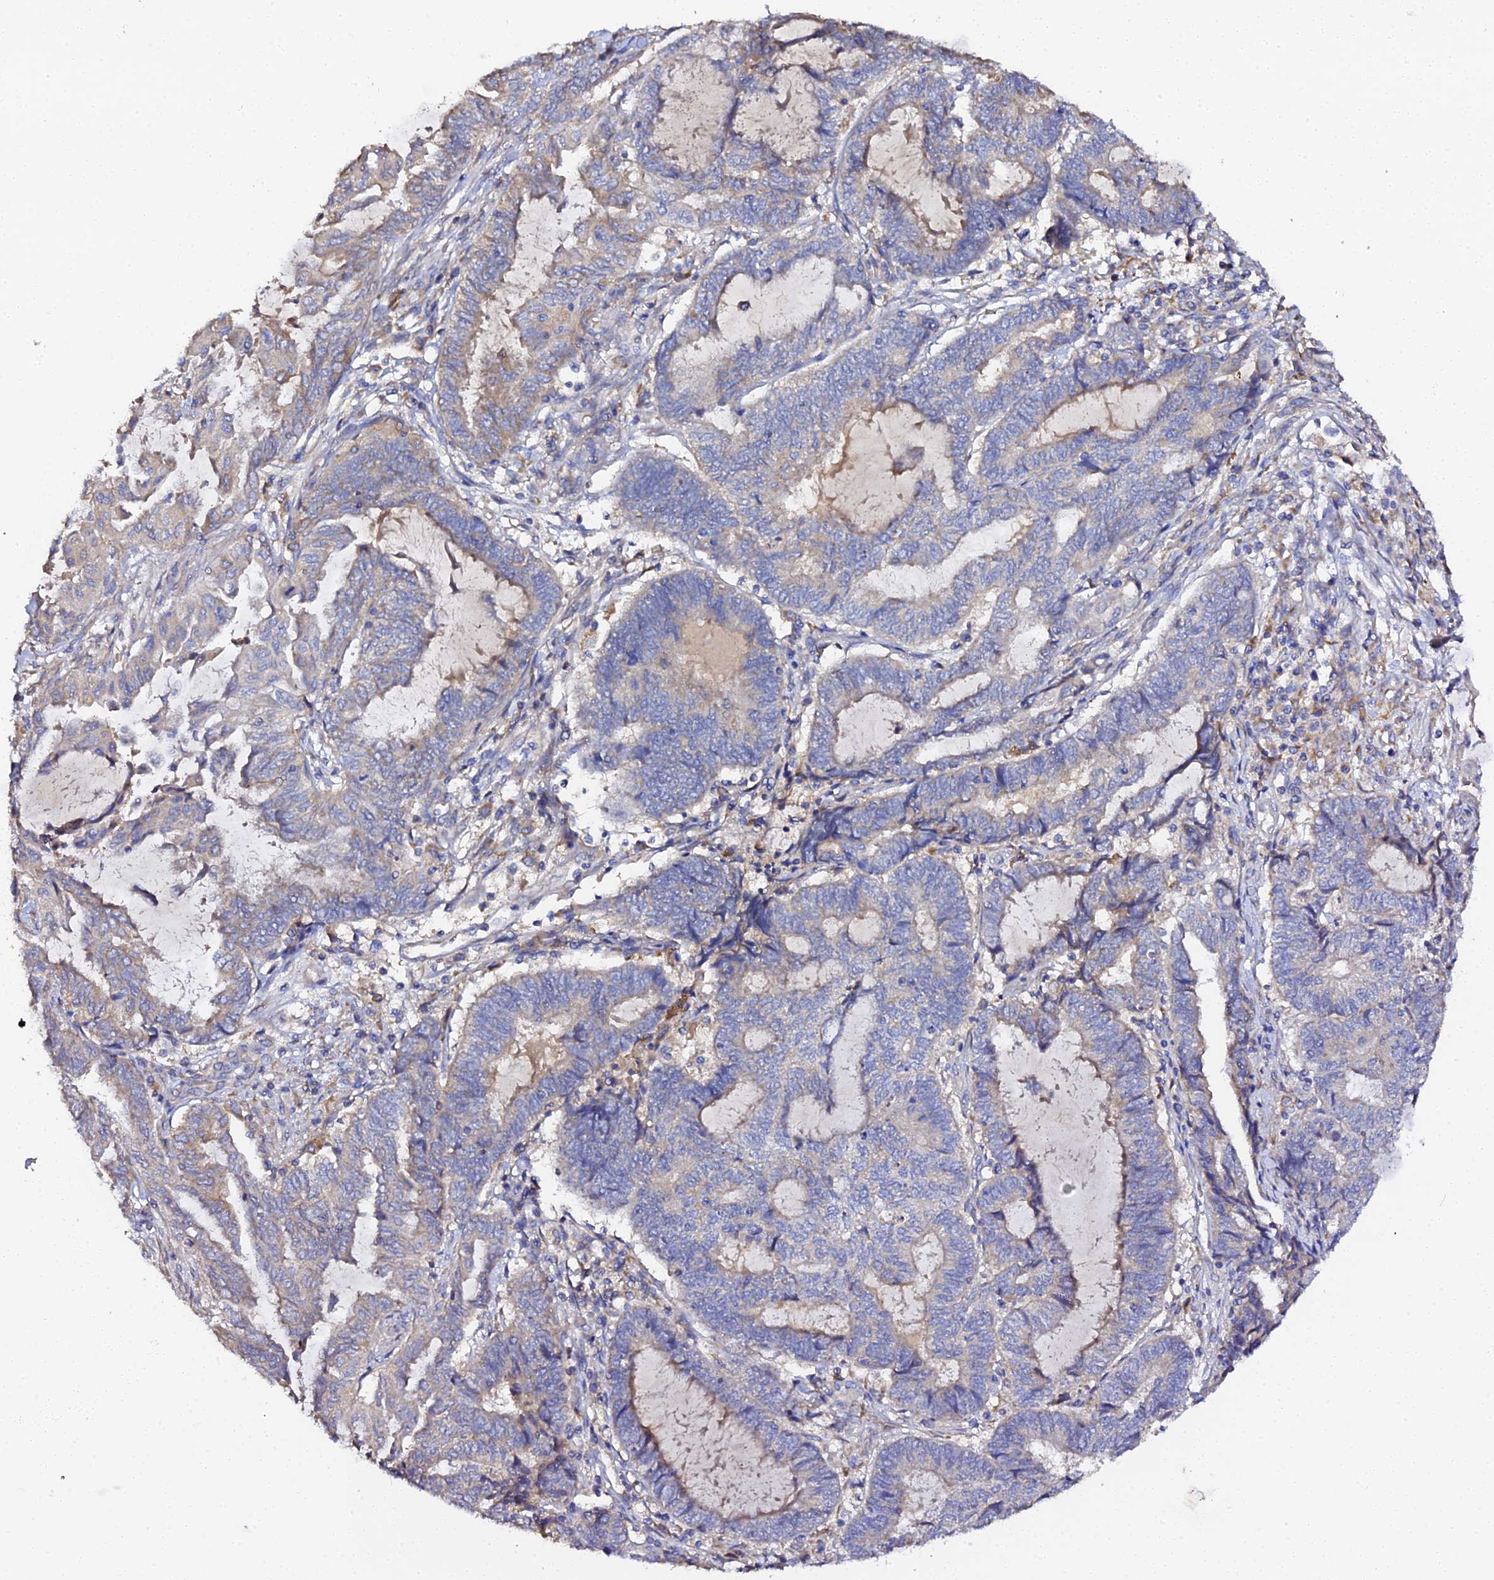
{"staining": {"intensity": "moderate", "quantity": "<25%", "location": "cytoplasmic/membranous"}, "tissue": "endometrial cancer", "cell_type": "Tumor cells", "image_type": "cancer", "snomed": [{"axis": "morphology", "description": "Adenocarcinoma, NOS"}, {"axis": "topography", "description": "Uterus"}, {"axis": "topography", "description": "Endometrium"}], "caption": "Protein analysis of endometrial adenocarcinoma tissue exhibits moderate cytoplasmic/membranous positivity in about <25% of tumor cells.", "gene": "SCX", "patient": {"sex": "female", "age": 70}}